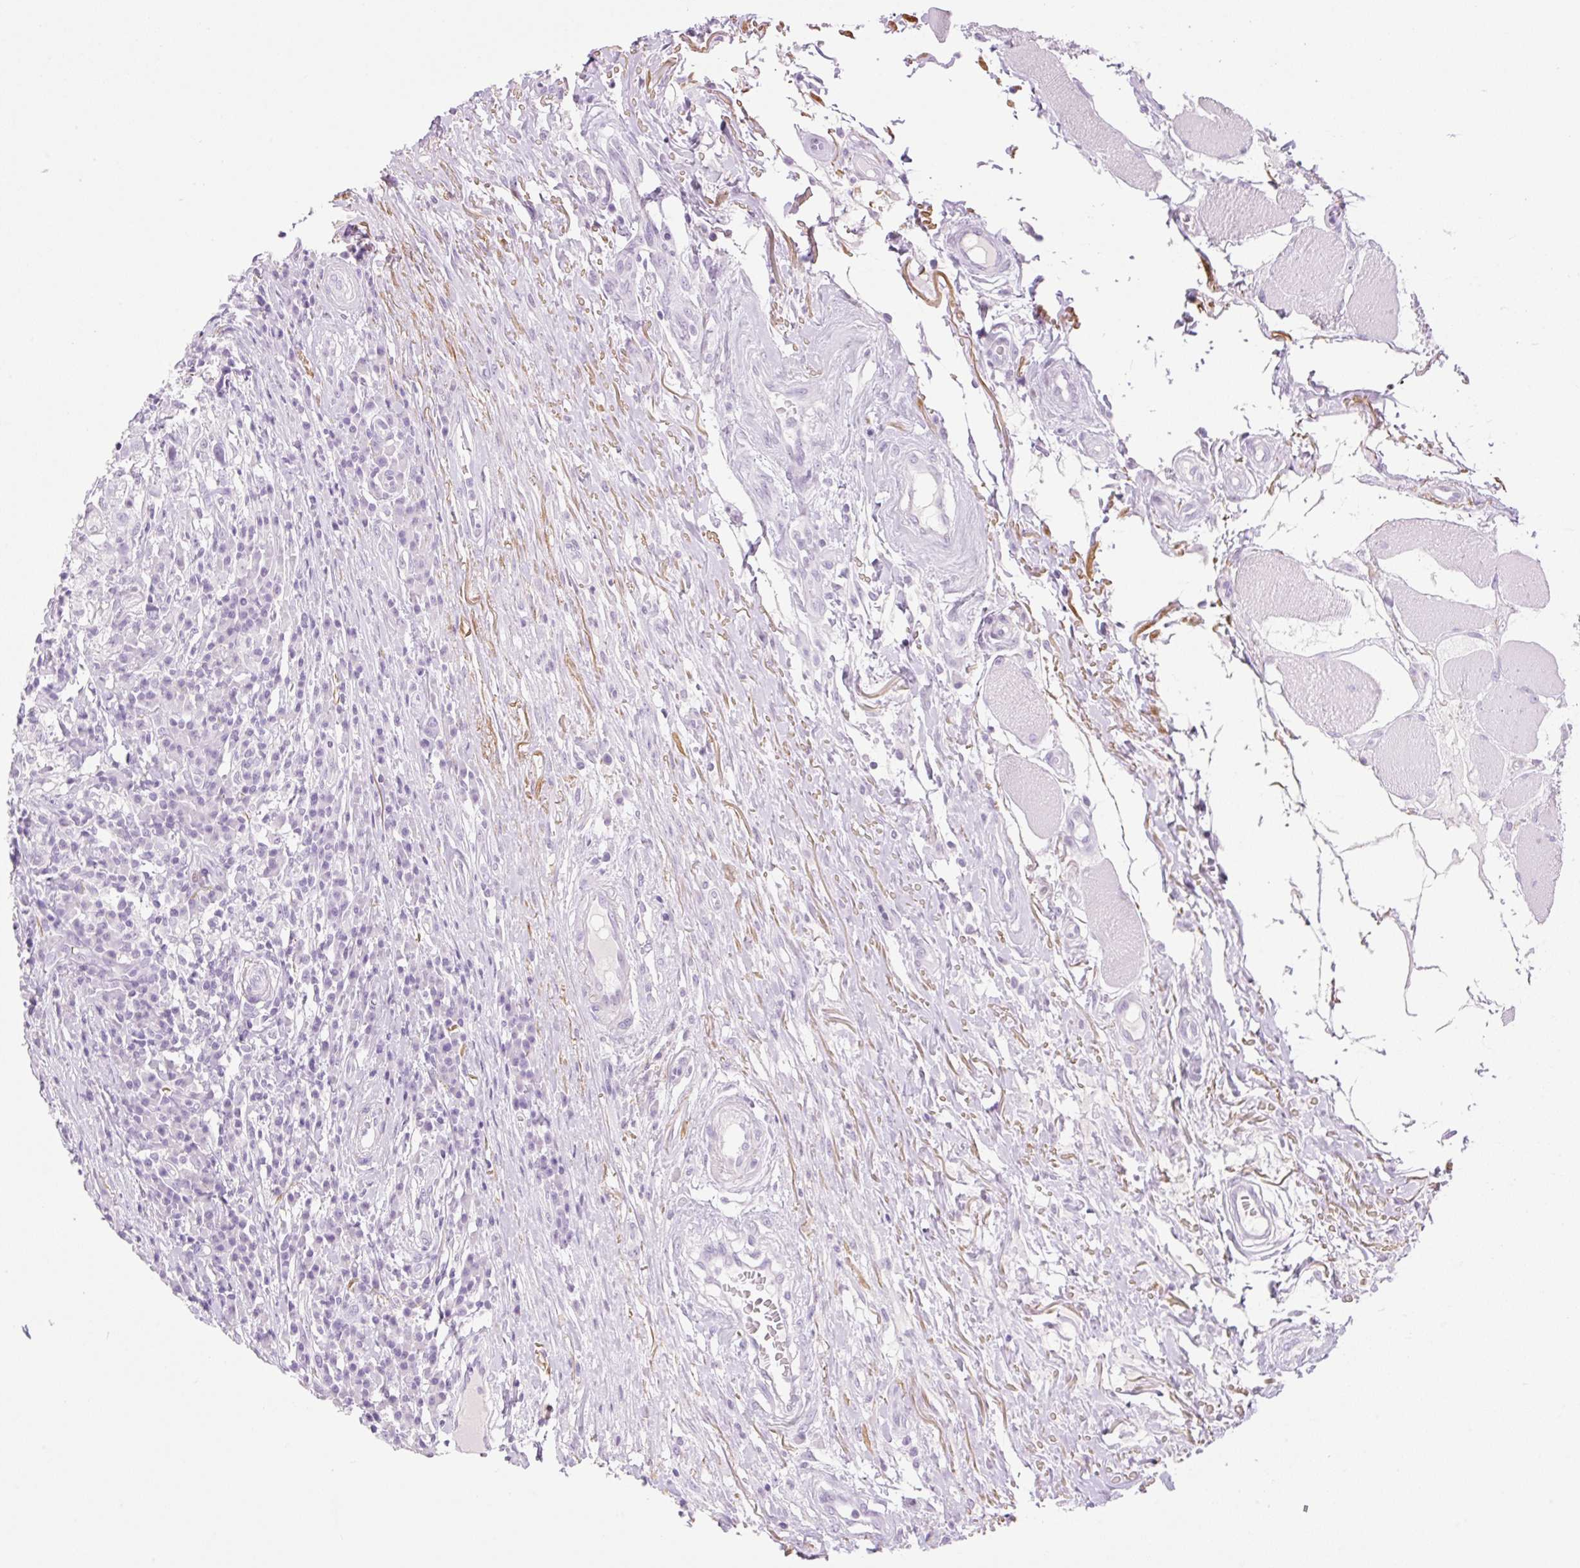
{"staining": {"intensity": "negative", "quantity": "none", "location": "none"}, "tissue": "head and neck cancer", "cell_type": "Tumor cells", "image_type": "cancer", "snomed": [{"axis": "morphology", "description": "Normal tissue, NOS"}, {"axis": "morphology", "description": "Squamous cell carcinoma, NOS"}, {"axis": "topography", "description": "Skeletal muscle"}, {"axis": "topography", "description": "Vascular tissue"}, {"axis": "topography", "description": "Peripheral nerve tissue"}, {"axis": "topography", "description": "Head-Neck"}], "caption": "Tumor cells are negative for brown protein staining in squamous cell carcinoma (head and neck).", "gene": "SP140L", "patient": {"sex": "male", "age": 66}}